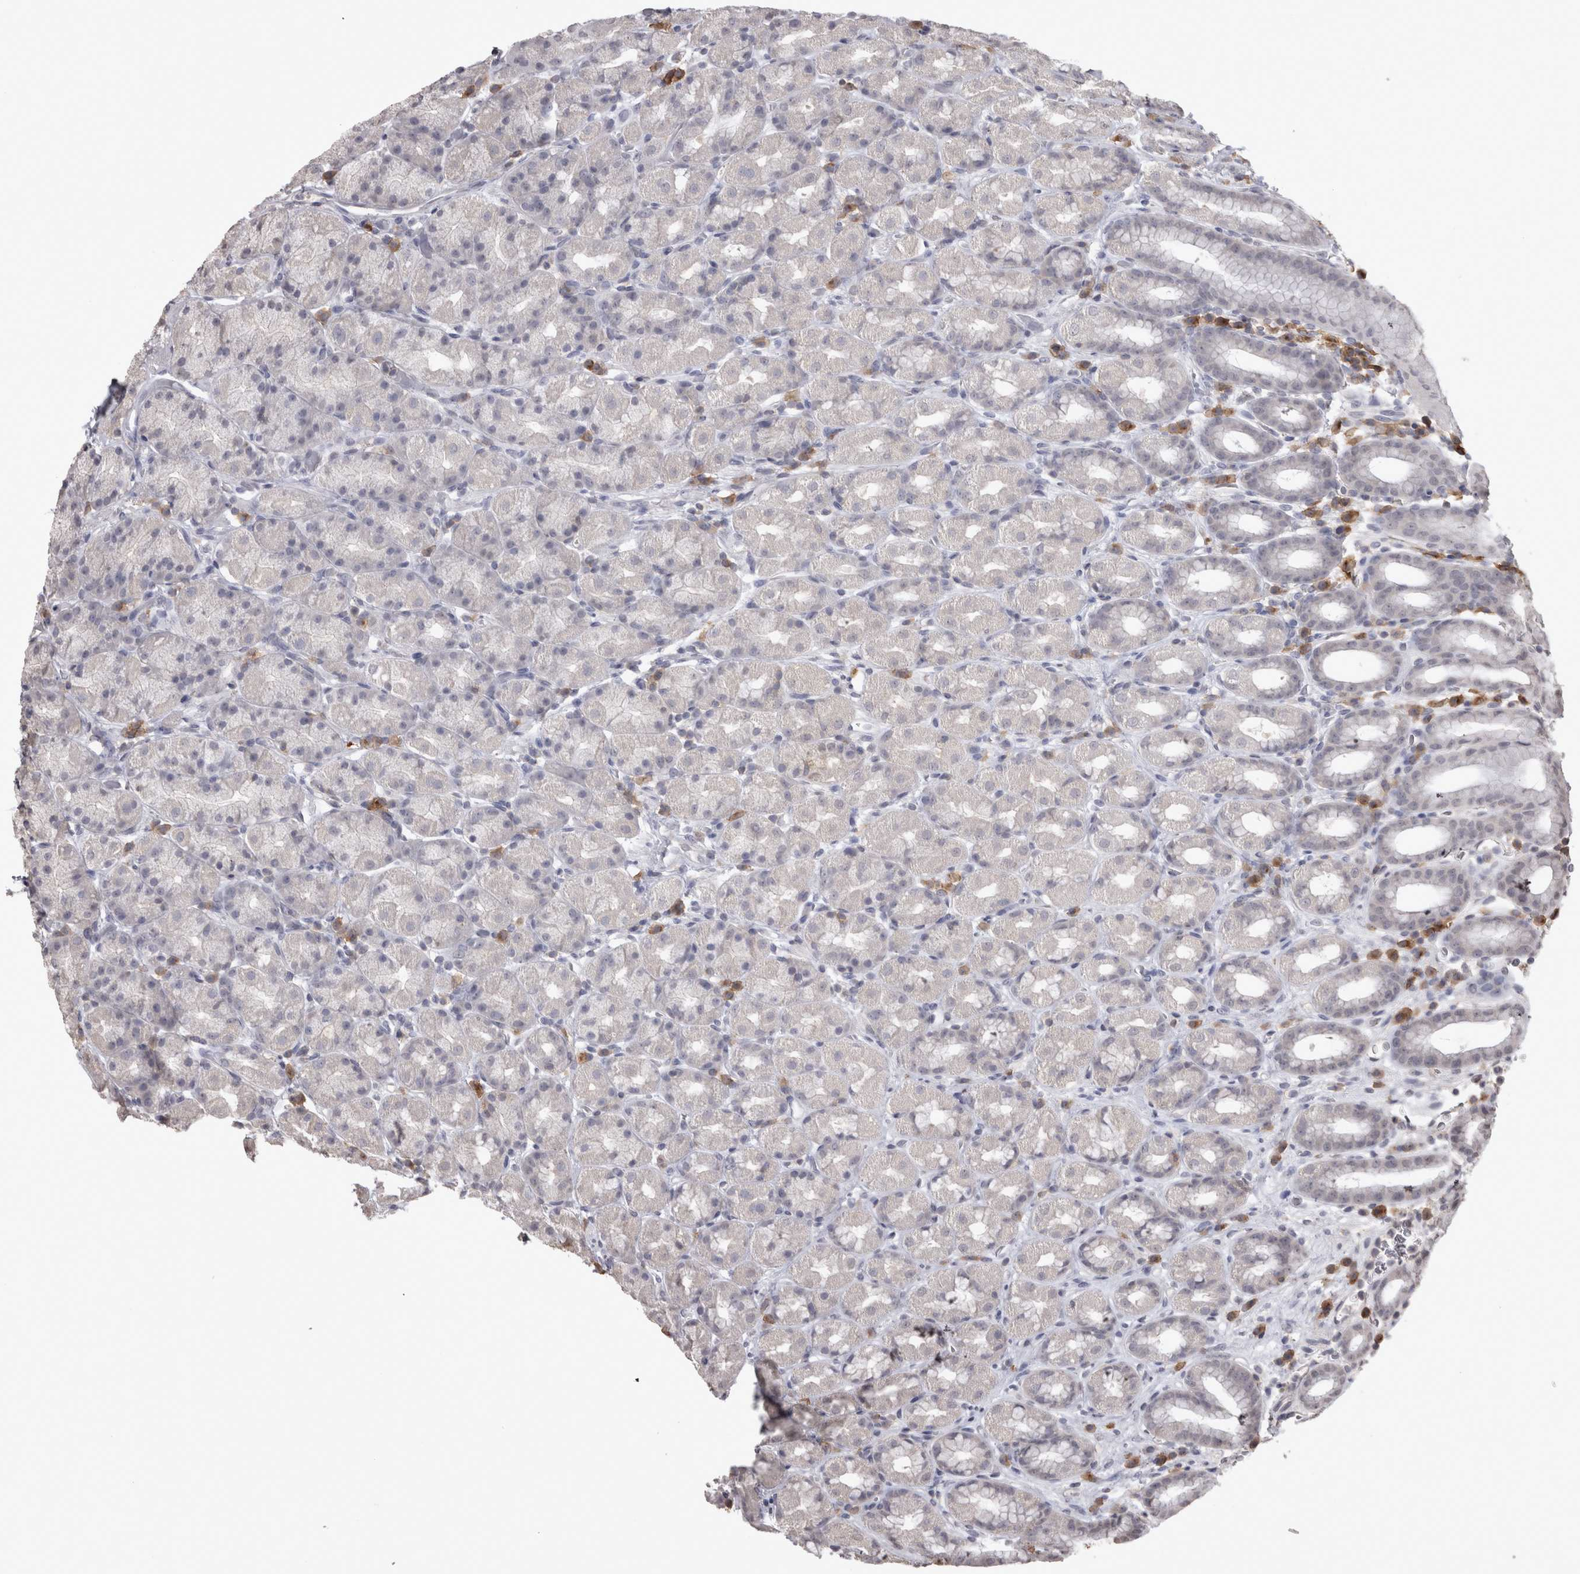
{"staining": {"intensity": "negative", "quantity": "none", "location": "none"}, "tissue": "stomach", "cell_type": "Glandular cells", "image_type": "normal", "snomed": [{"axis": "morphology", "description": "Normal tissue, NOS"}, {"axis": "topography", "description": "Stomach, upper"}], "caption": "Histopathology image shows no protein expression in glandular cells of benign stomach. The staining was performed using DAB (3,3'-diaminobenzidine) to visualize the protein expression in brown, while the nuclei were stained in blue with hematoxylin (Magnification: 20x).", "gene": "LAX1", "patient": {"sex": "male", "age": 68}}